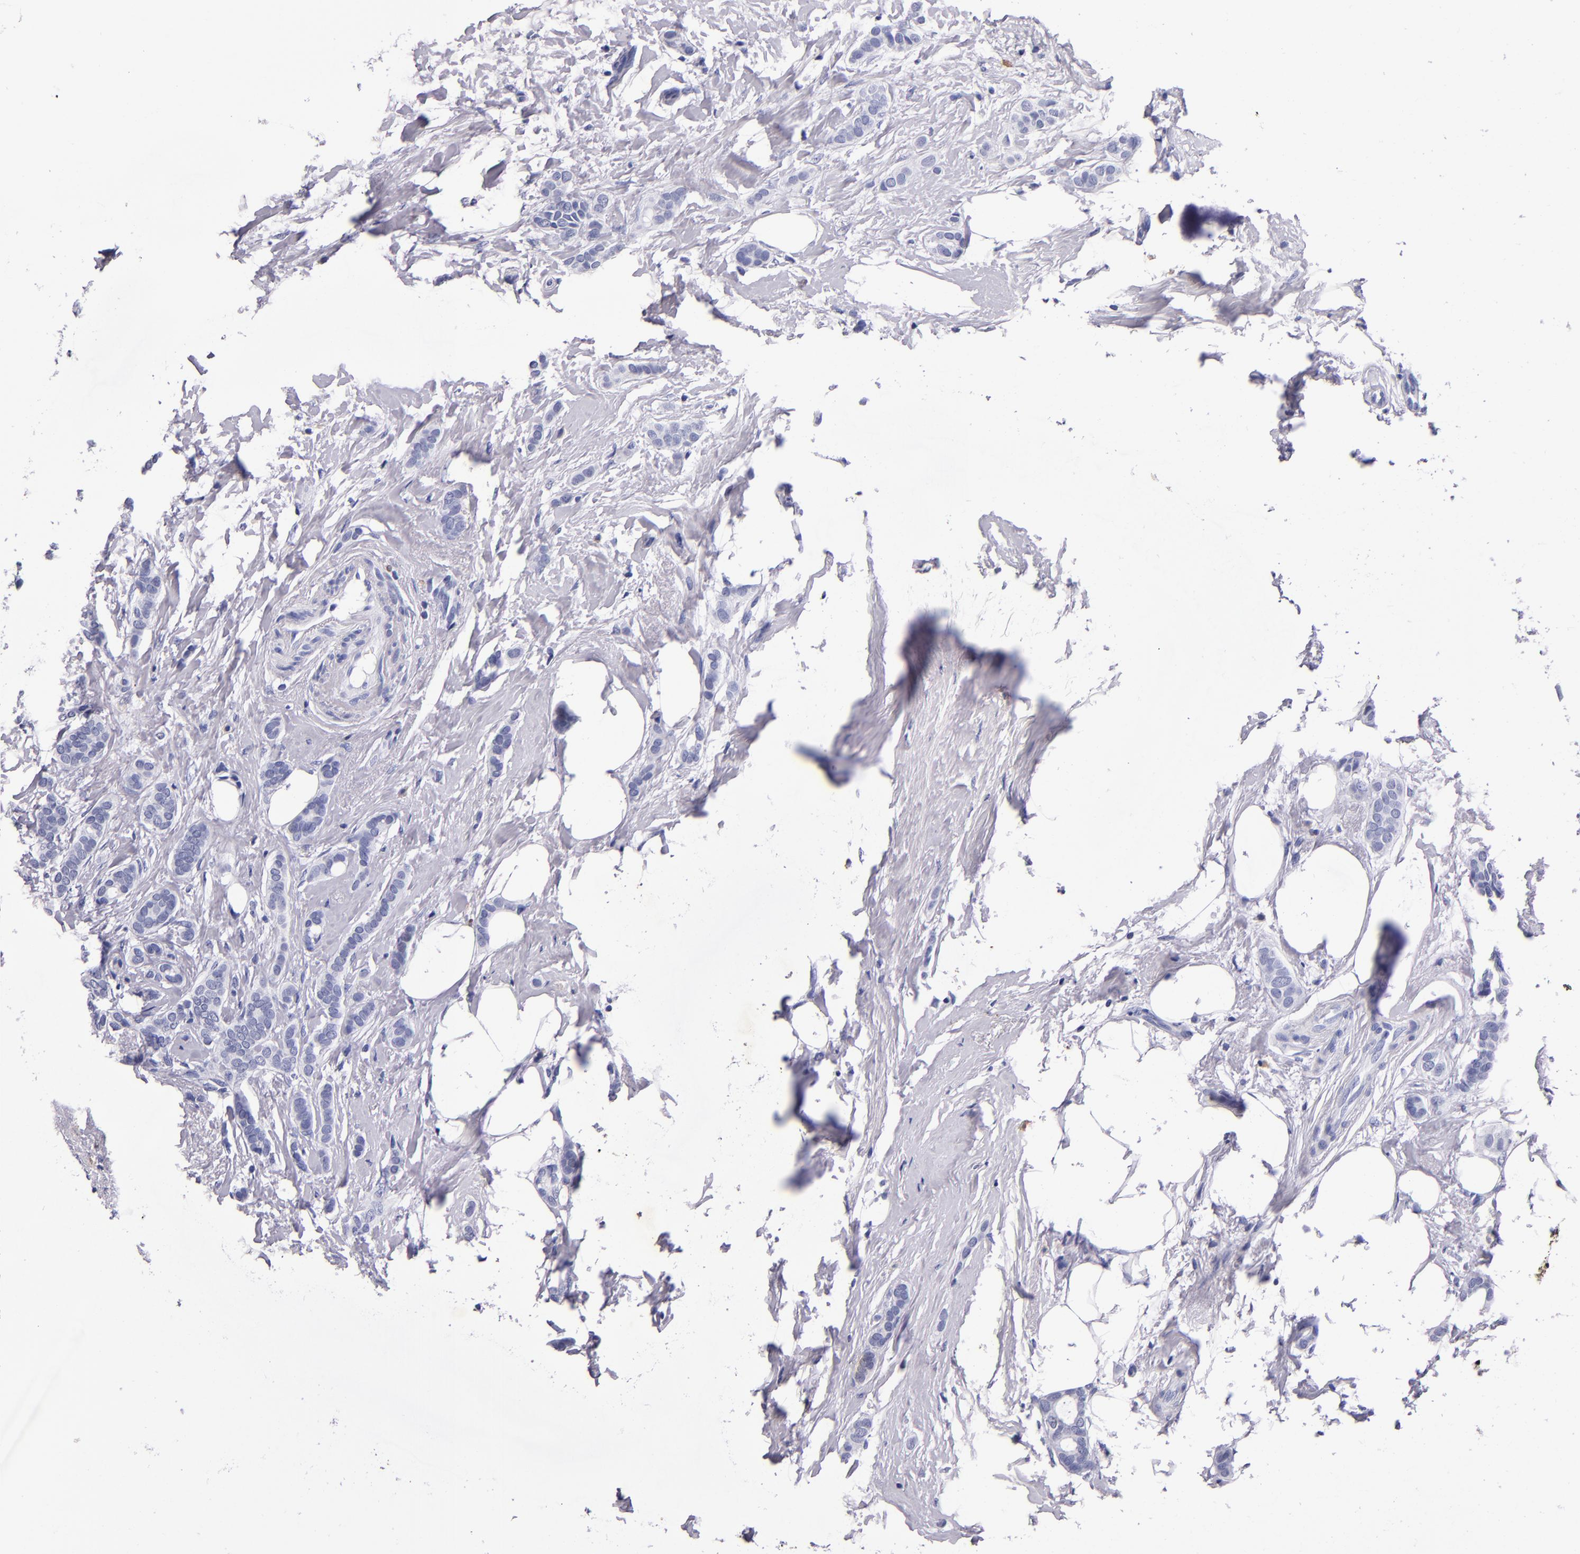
{"staining": {"intensity": "negative", "quantity": "none", "location": "none"}, "tissue": "breast cancer", "cell_type": "Tumor cells", "image_type": "cancer", "snomed": [{"axis": "morphology", "description": "Duct carcinoma"}, {"axis": "topography", "description": "Breast"}], "caption": "This is an immunohistochemistry (IHC) photomicrograph of human invasive ductal carcinoma (breast). There is no positivity in tumor cells.", "gene": "S100A8", "patient": {"sex": "female", "age": 54}}